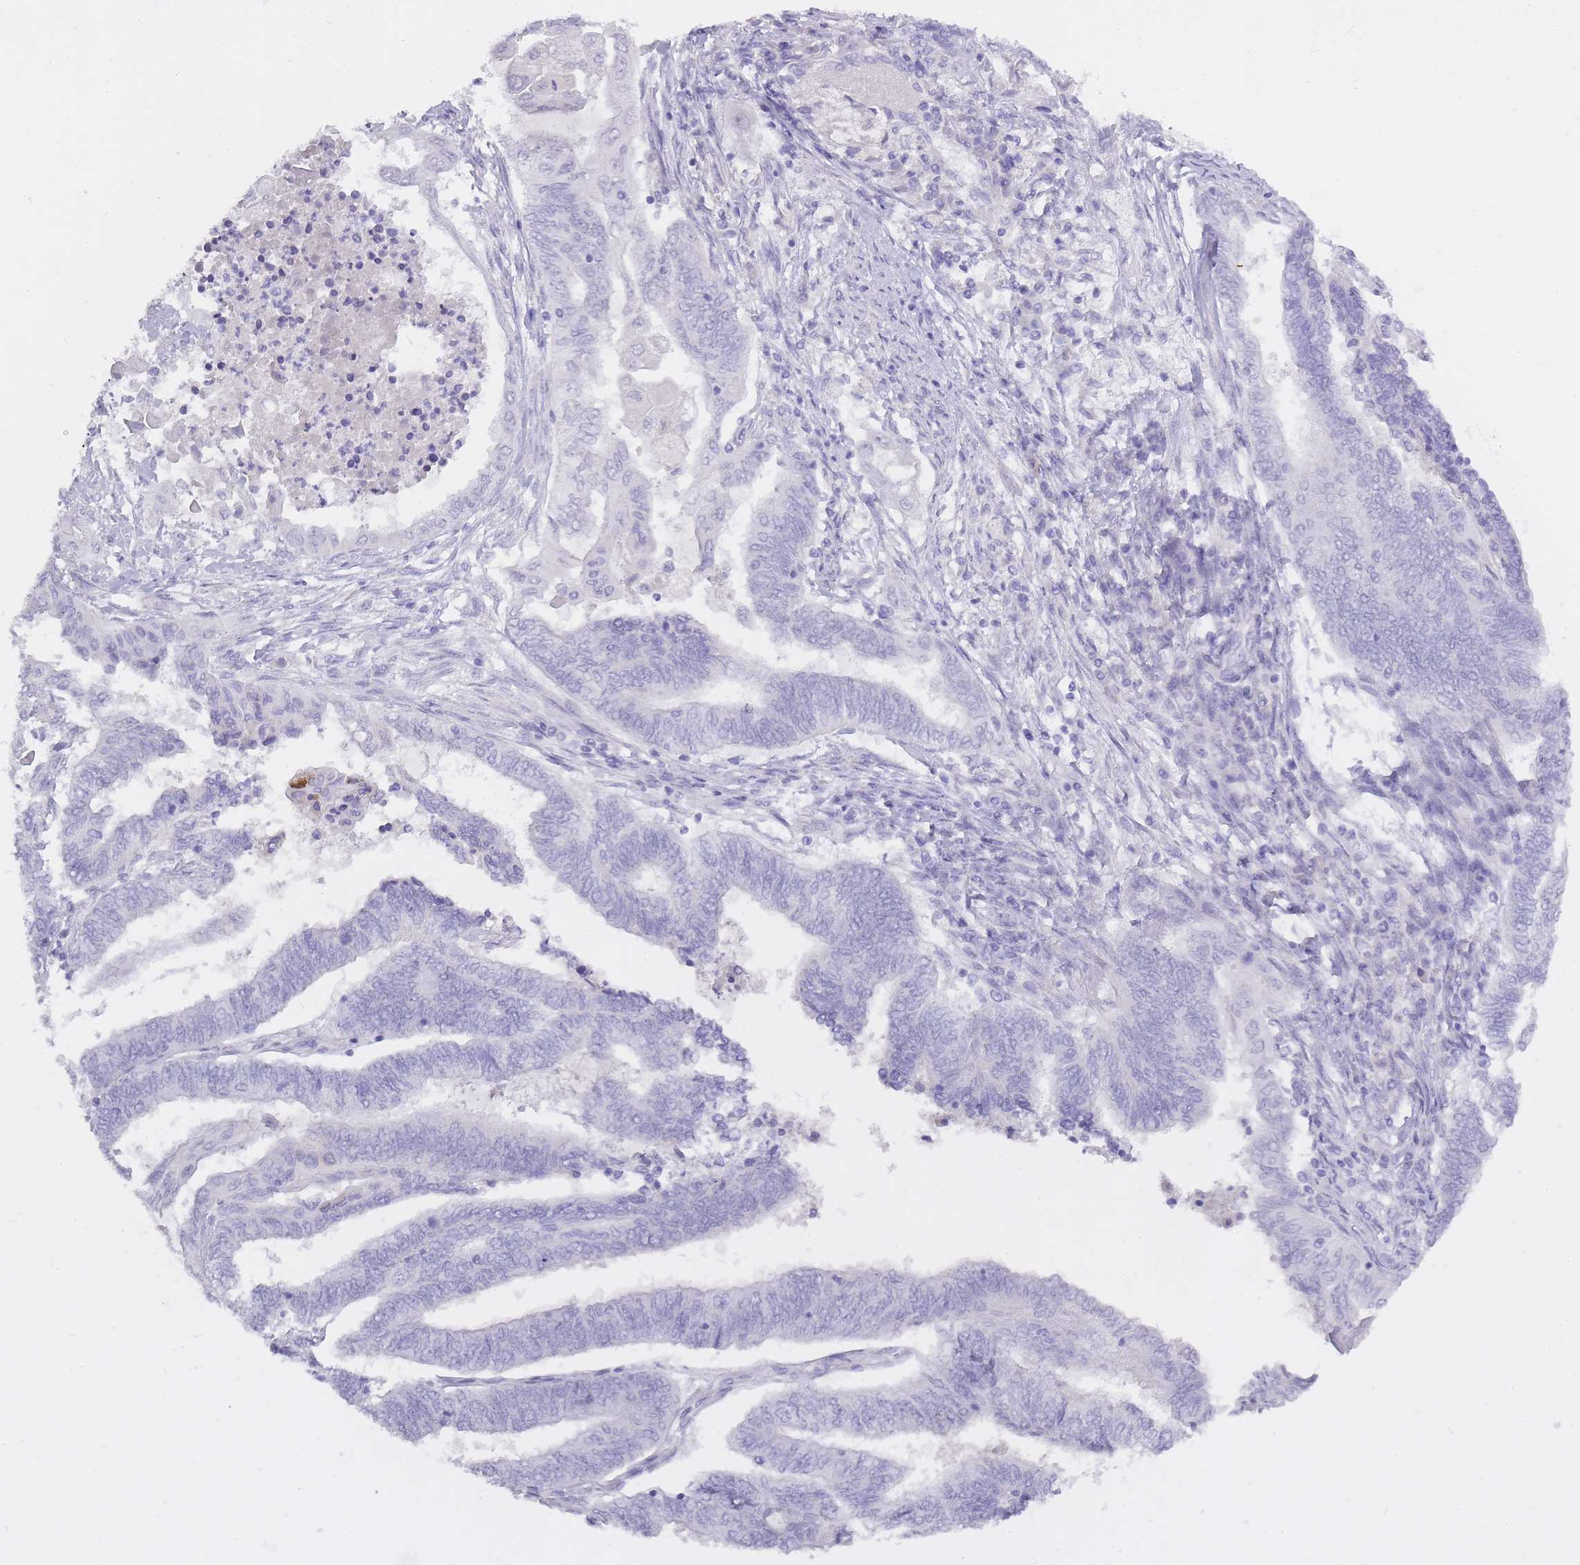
{"staining": {"intensity": "negative", "quantity": "none", "location": "none"}, "tissue": "endometrial cancer", "cell_type": "Tumor cells", "image_type": "cancer", "snomed": [{"axis": "morphology", "description": "Adenocarcinoma, NOS"}, {"axis": "topography", "description": "Uterus"}, {"axis": "topography", "description": "Endometrium"}], "caption": "A histopathology image of adenocarcinoma (endometrial) stained for a protein reveals no brown staining in tumor cells. (Immunohistochemistry (ihc), brightfield microscopy, high magnification).", "gene": "BDKRB2", "patient": {"sex": "female", "age": 70}}